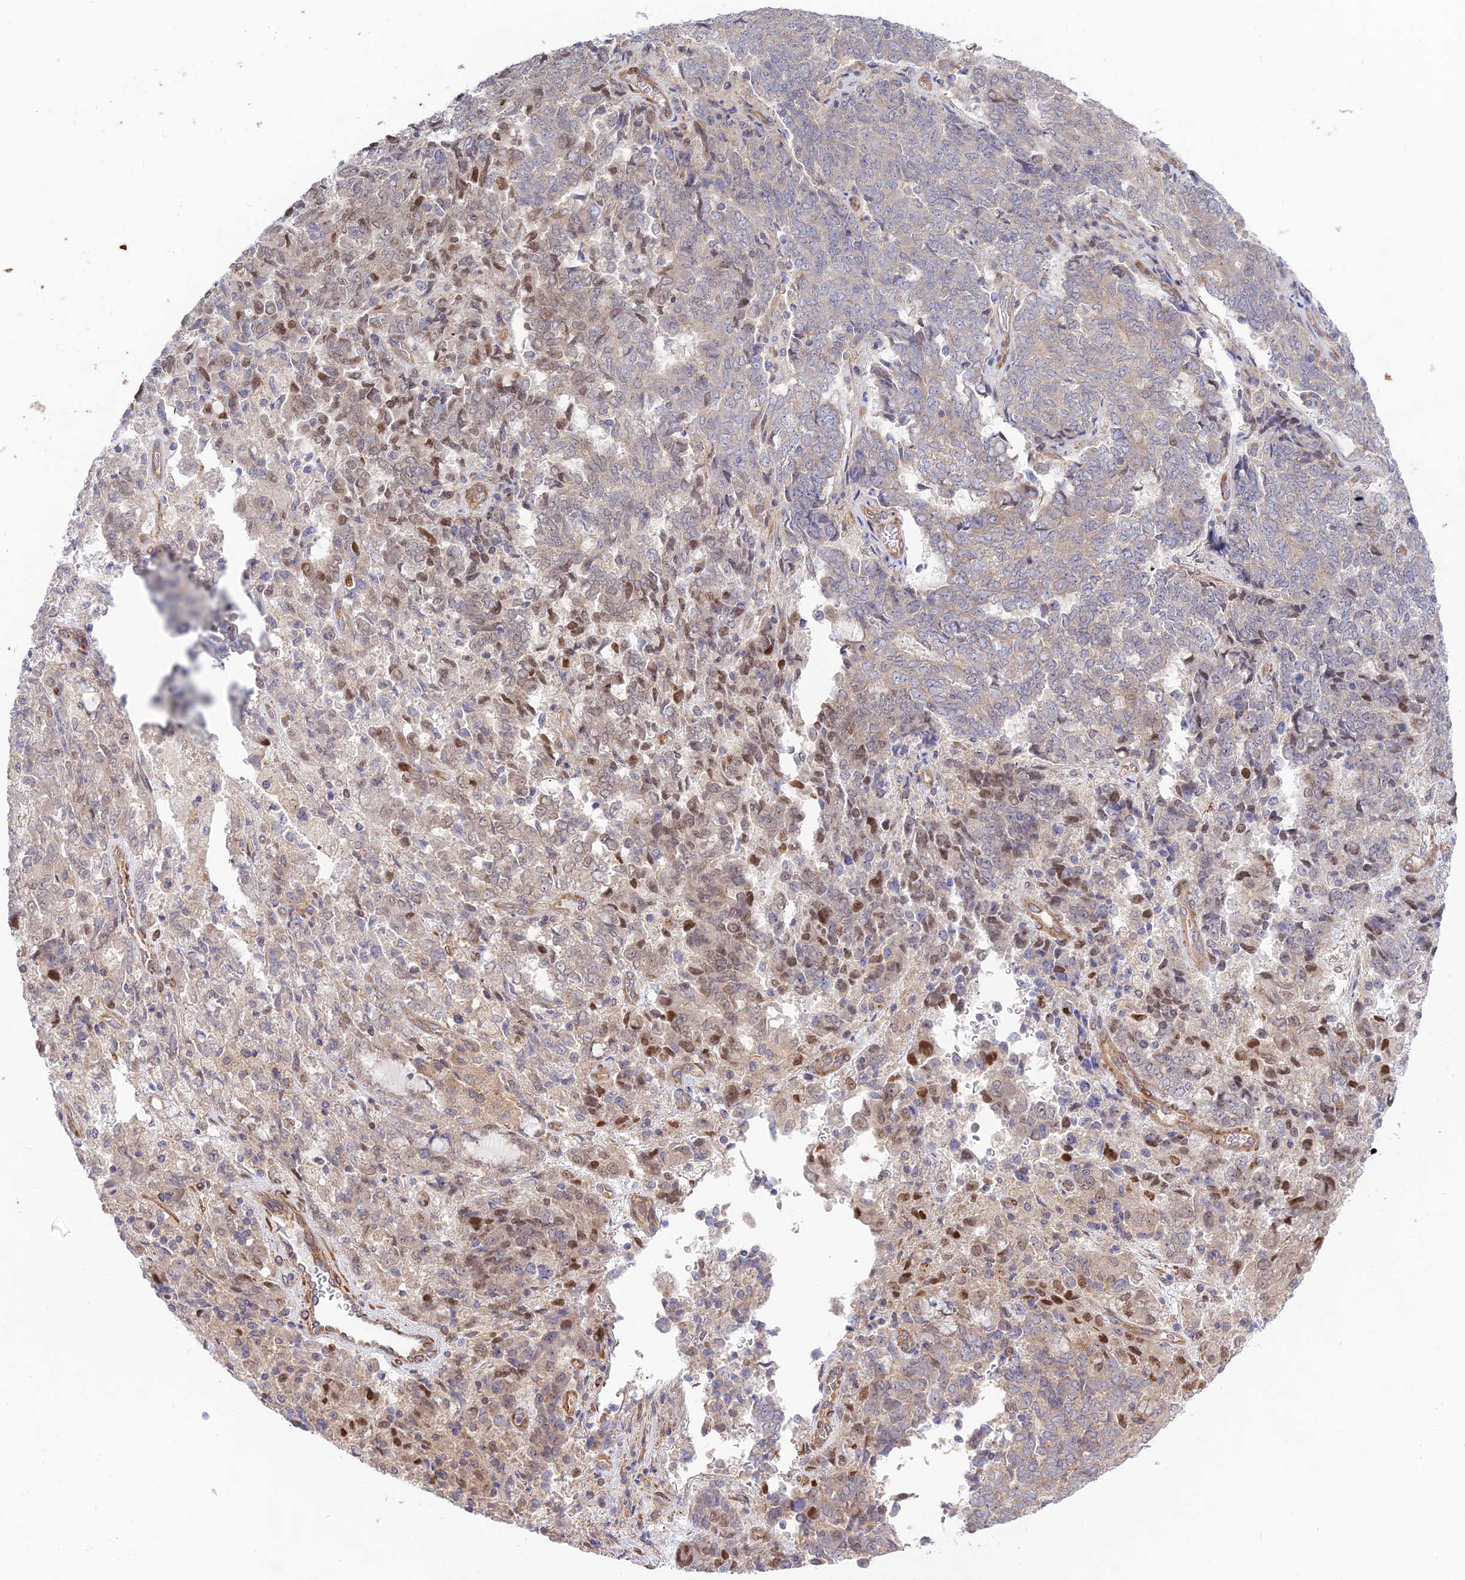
{"staining": {"intensity": "weak", "quantity": "<25%", "location": "cytoplasmic/membranous"}, "tissue": "endometrial cancer", "cell_type": "Tumor cells", "image_type": "cancer", "snomed": [{"axis": "morphology", "description": "Adenocarcinoma, NOS"}, {"axis": "topography", "description": "Endometrium"}], "caption": "This is an immunohistochemistry histopathology image of human endometrial cancer. There is no expression in tumor cells.", "gene": "KCNAB1", "patient": {"sex": "female", "age": 80}}